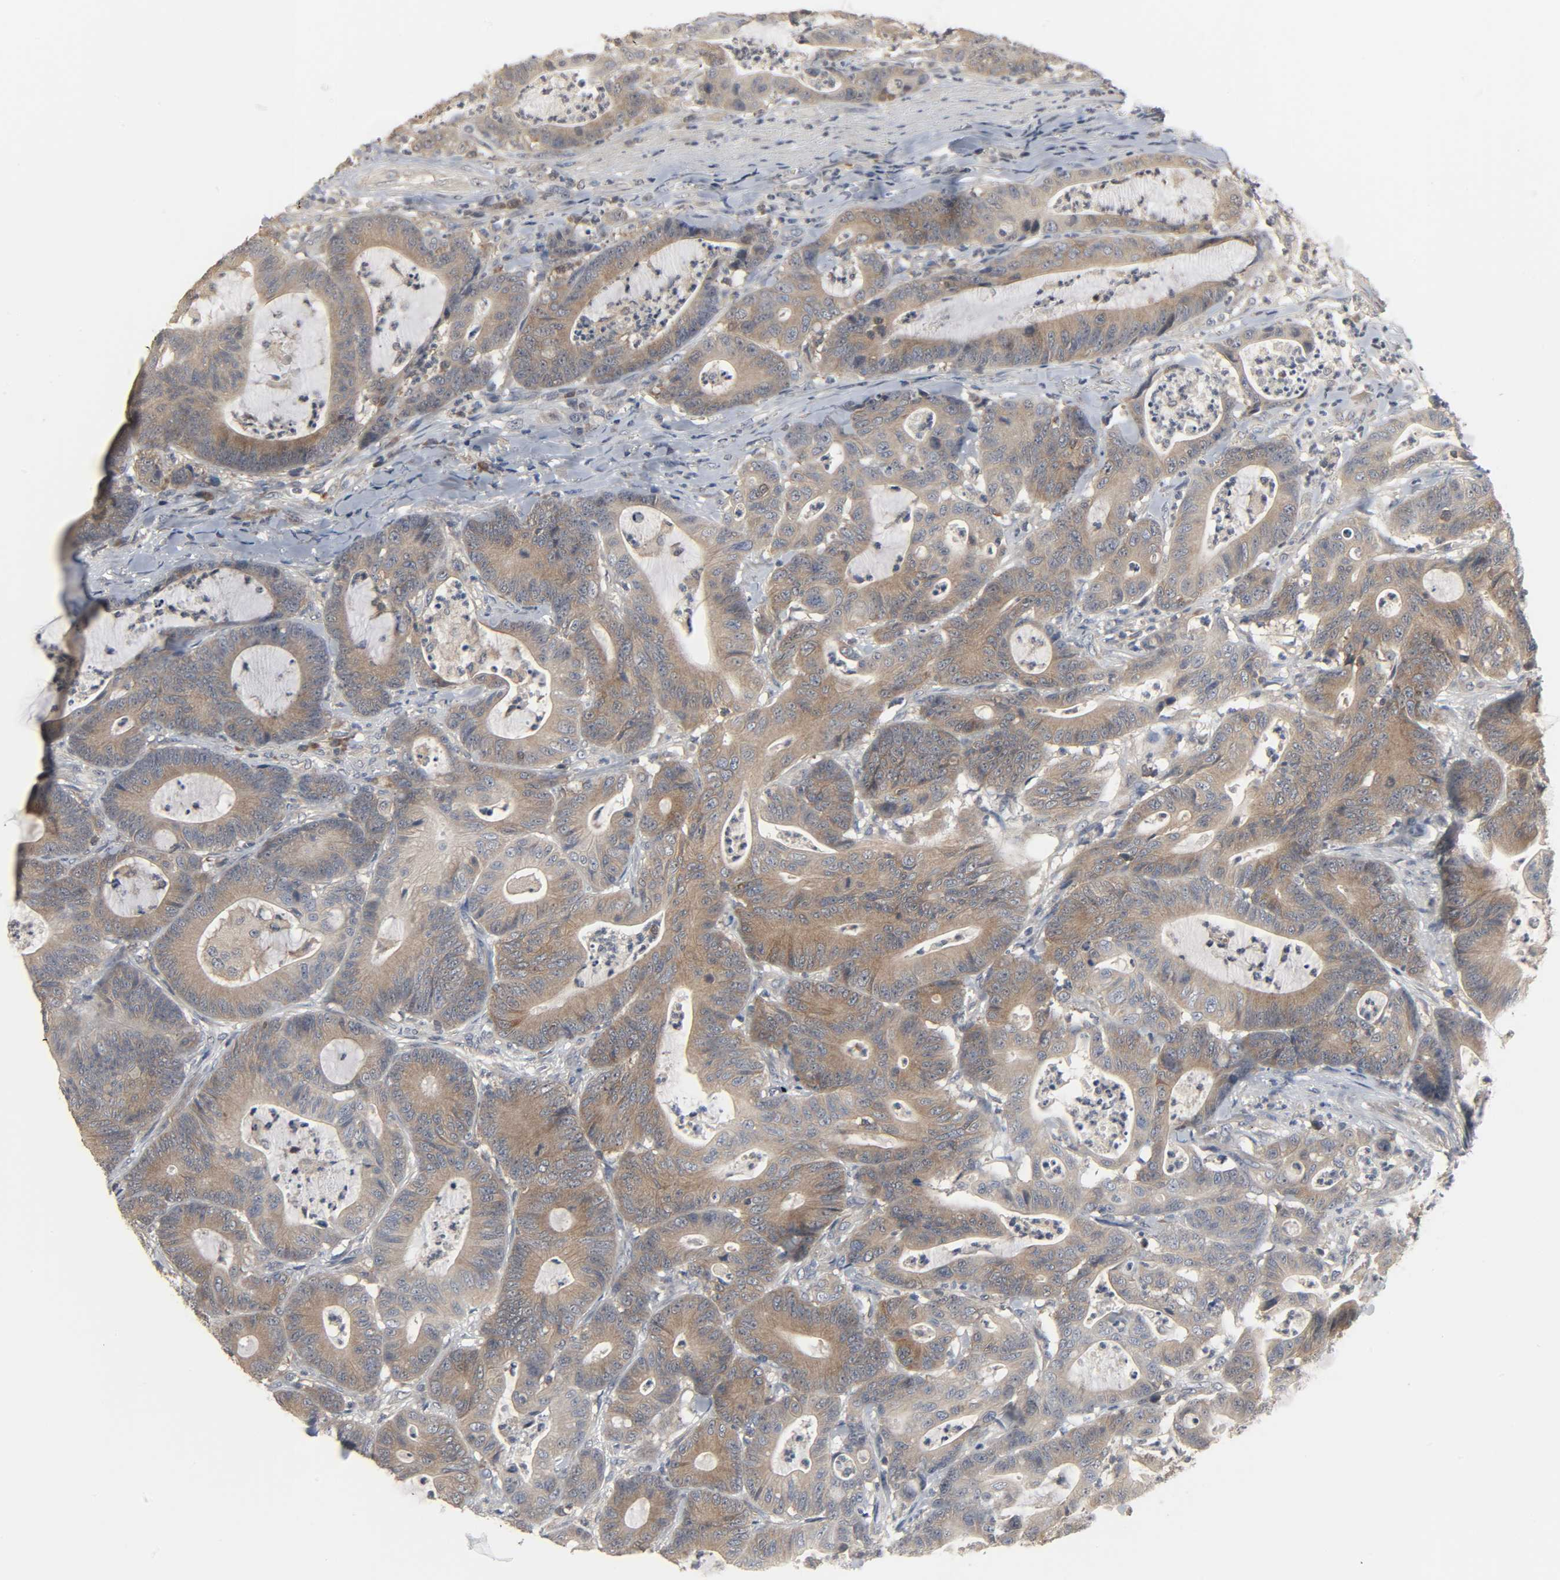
{"staining": {"intensity": "moderate", "quantity": ">75%", "location": "cytoplasmic/membranous"}, "tissue": "colorectal cancer", "cell_type": "Tumor cells", "image_type": "cancer", "snomed": [{"axis": "morphology", "description": "Adenocarcinoma, NOS"}, {"axis": "topography", "description": "Colon"}], "caption": "Colorectal cancer (adenocarcinoma) stained with a protein marker exhibits moderate staining in tumor cells.", "gene": "PLEKHA2", "patient": {"sex": "female", "age": 84}}